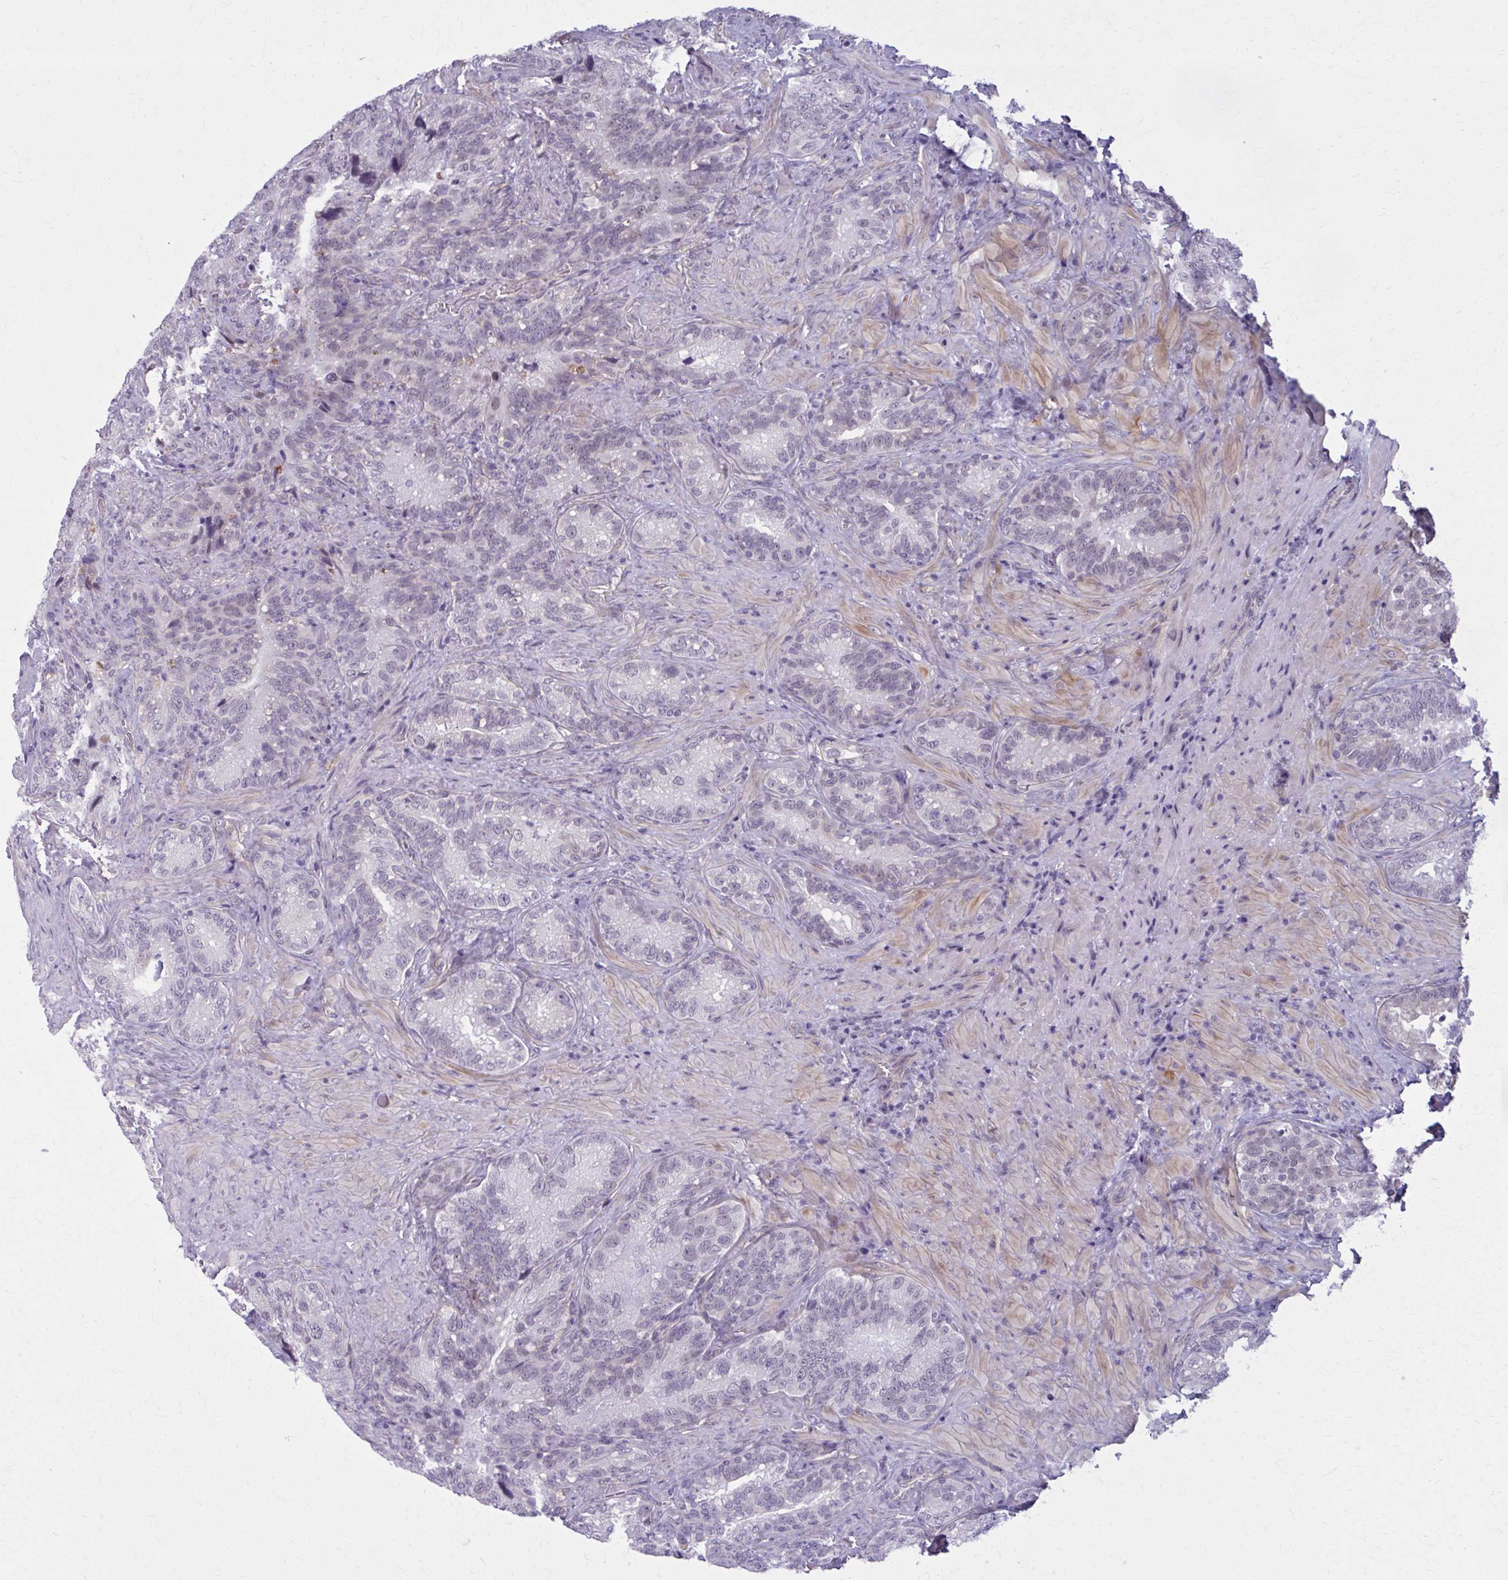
{"staining": {"intensity": "negative", "quantity": "none", "location": "none"}, "tissue": "seminal vesicle", "cell_type": "Glandular cells", "image_type": "normal", "snomed": [{"axis": "morphology", "description": "Normal tissue, NOS"}, {"axis": "topography", "description": "Seminal veicle"}], "caption": "Seminal vesicle stained for a protein using immunohistochemistry shows no positivity glandular cells.", "gene": "NUMBL", "patient": {"sex": "male", "age": 68}}